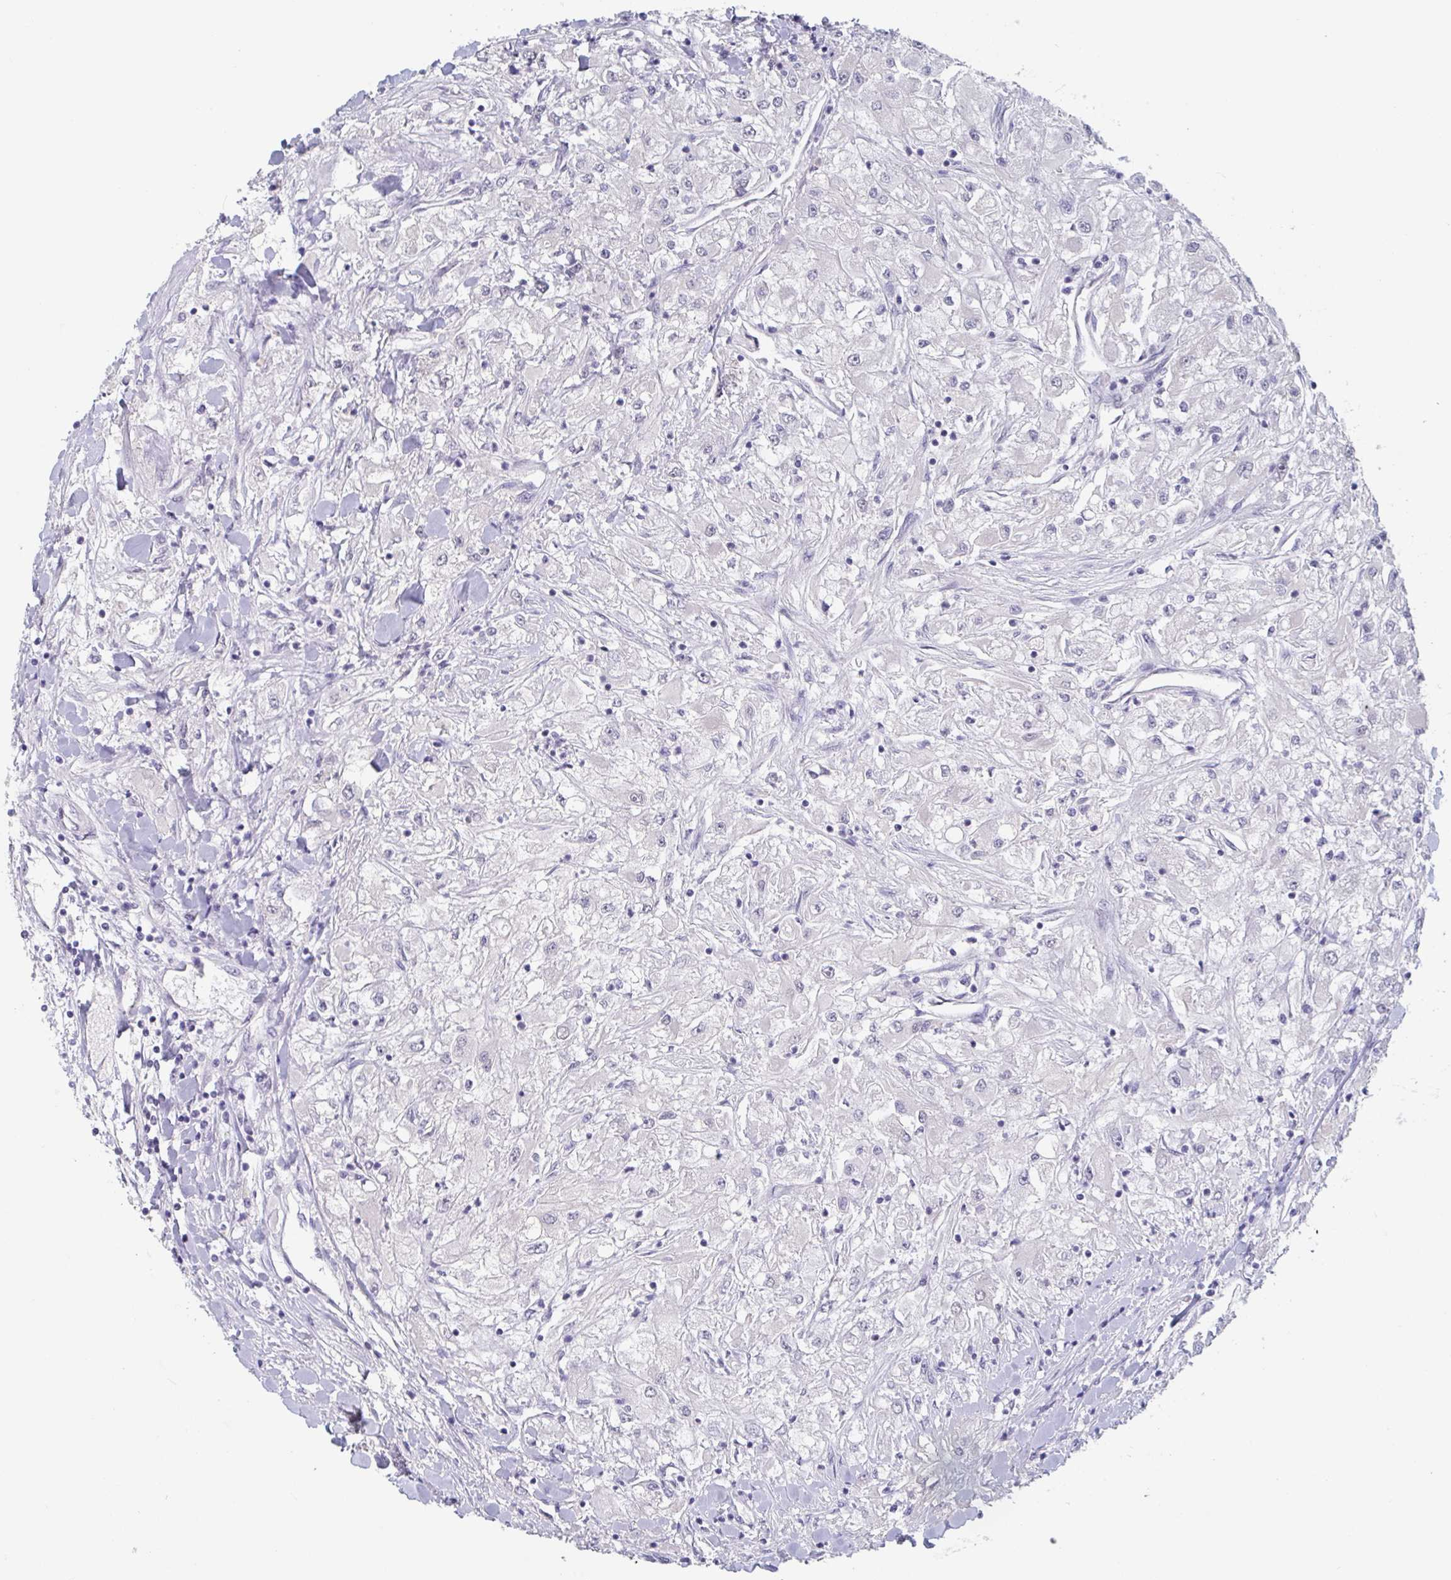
{"staining": {"intensity": "negative", "quantity": "none", "location": "none"}, "tissue": "renal cancer", "cell_type": "Tumor cells", "image_type": "cancer", "snomed": [{"axis": "morphology", "description": "Adenocarcinoma, NOS"}, {"axis": "topography", "description": "Kidney"}], "caption": "This image is of adenocarcinoma (renal) stained with immunohistochemistry (IHC) to label a protein in brown with the nuclei are counter-stained blue. There is no expression in tumor cells. The staining was performed using DAB to visualize the protein expression in brown, while the nuclei were stained in blue with hematoxylin (Magnification: 20x).", "gene": "KDM4D", "patient": {"sex": "male", "age": 80}}